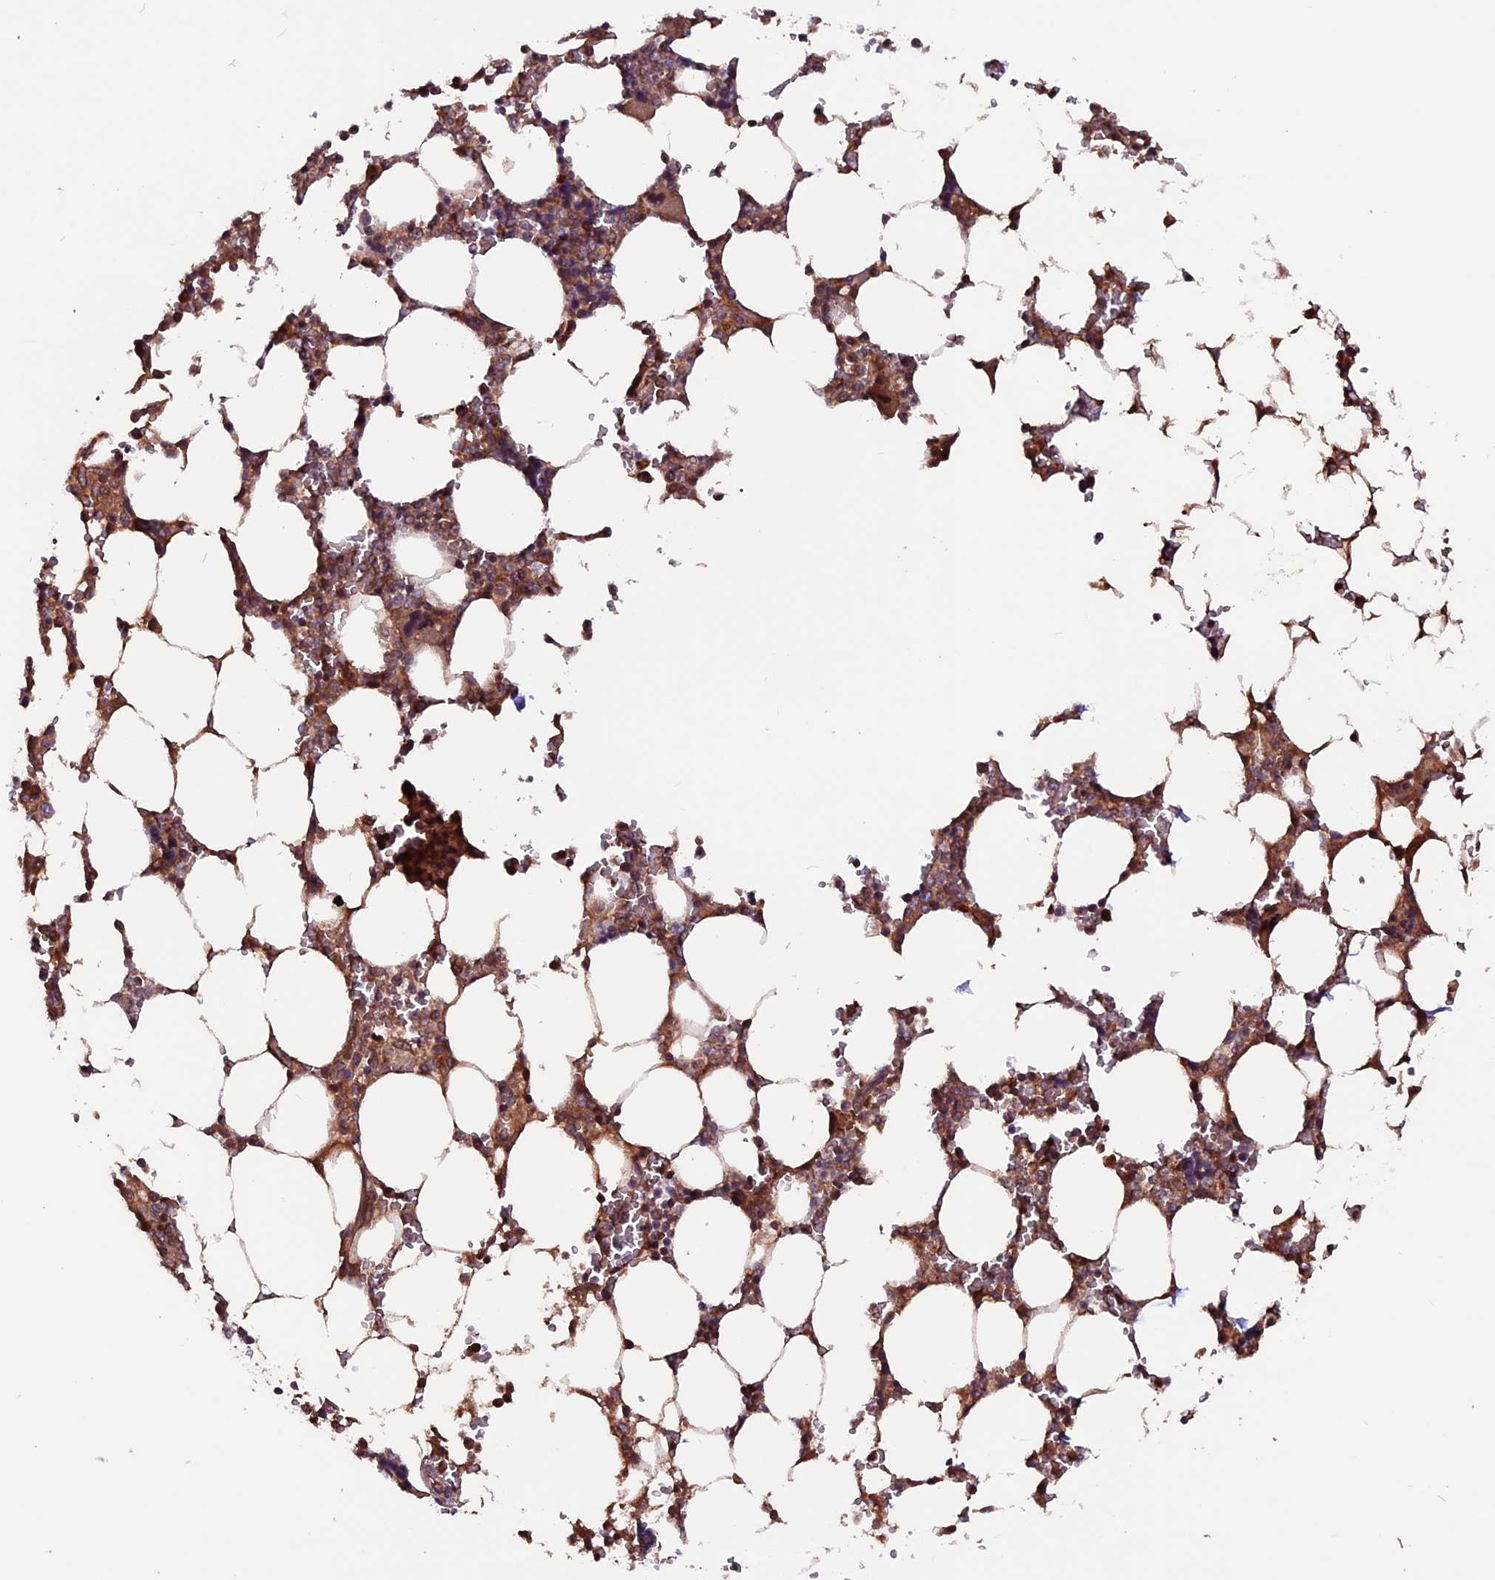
{"staining": {"intensity": "moderate", "quantity": ">75%", "location": "cytoplasmic/membranous"}, "tissue": "bone marrow", "cell_type": "Hematopoietic cells", "image_type": "normal", "snomed": [{"axis": "morphology", "description": "Normal tissue, NOS"}, {"axis": "topography", "description": "Bone marrow"}], "caption": "Protein staining shows moderate cytoplasmic/membranous positivity in about >75% of hematopoietic cells in unremarkable bone marrow.", "gene": "ZNF598", "patient": {"sex": "male", "age": 64}}